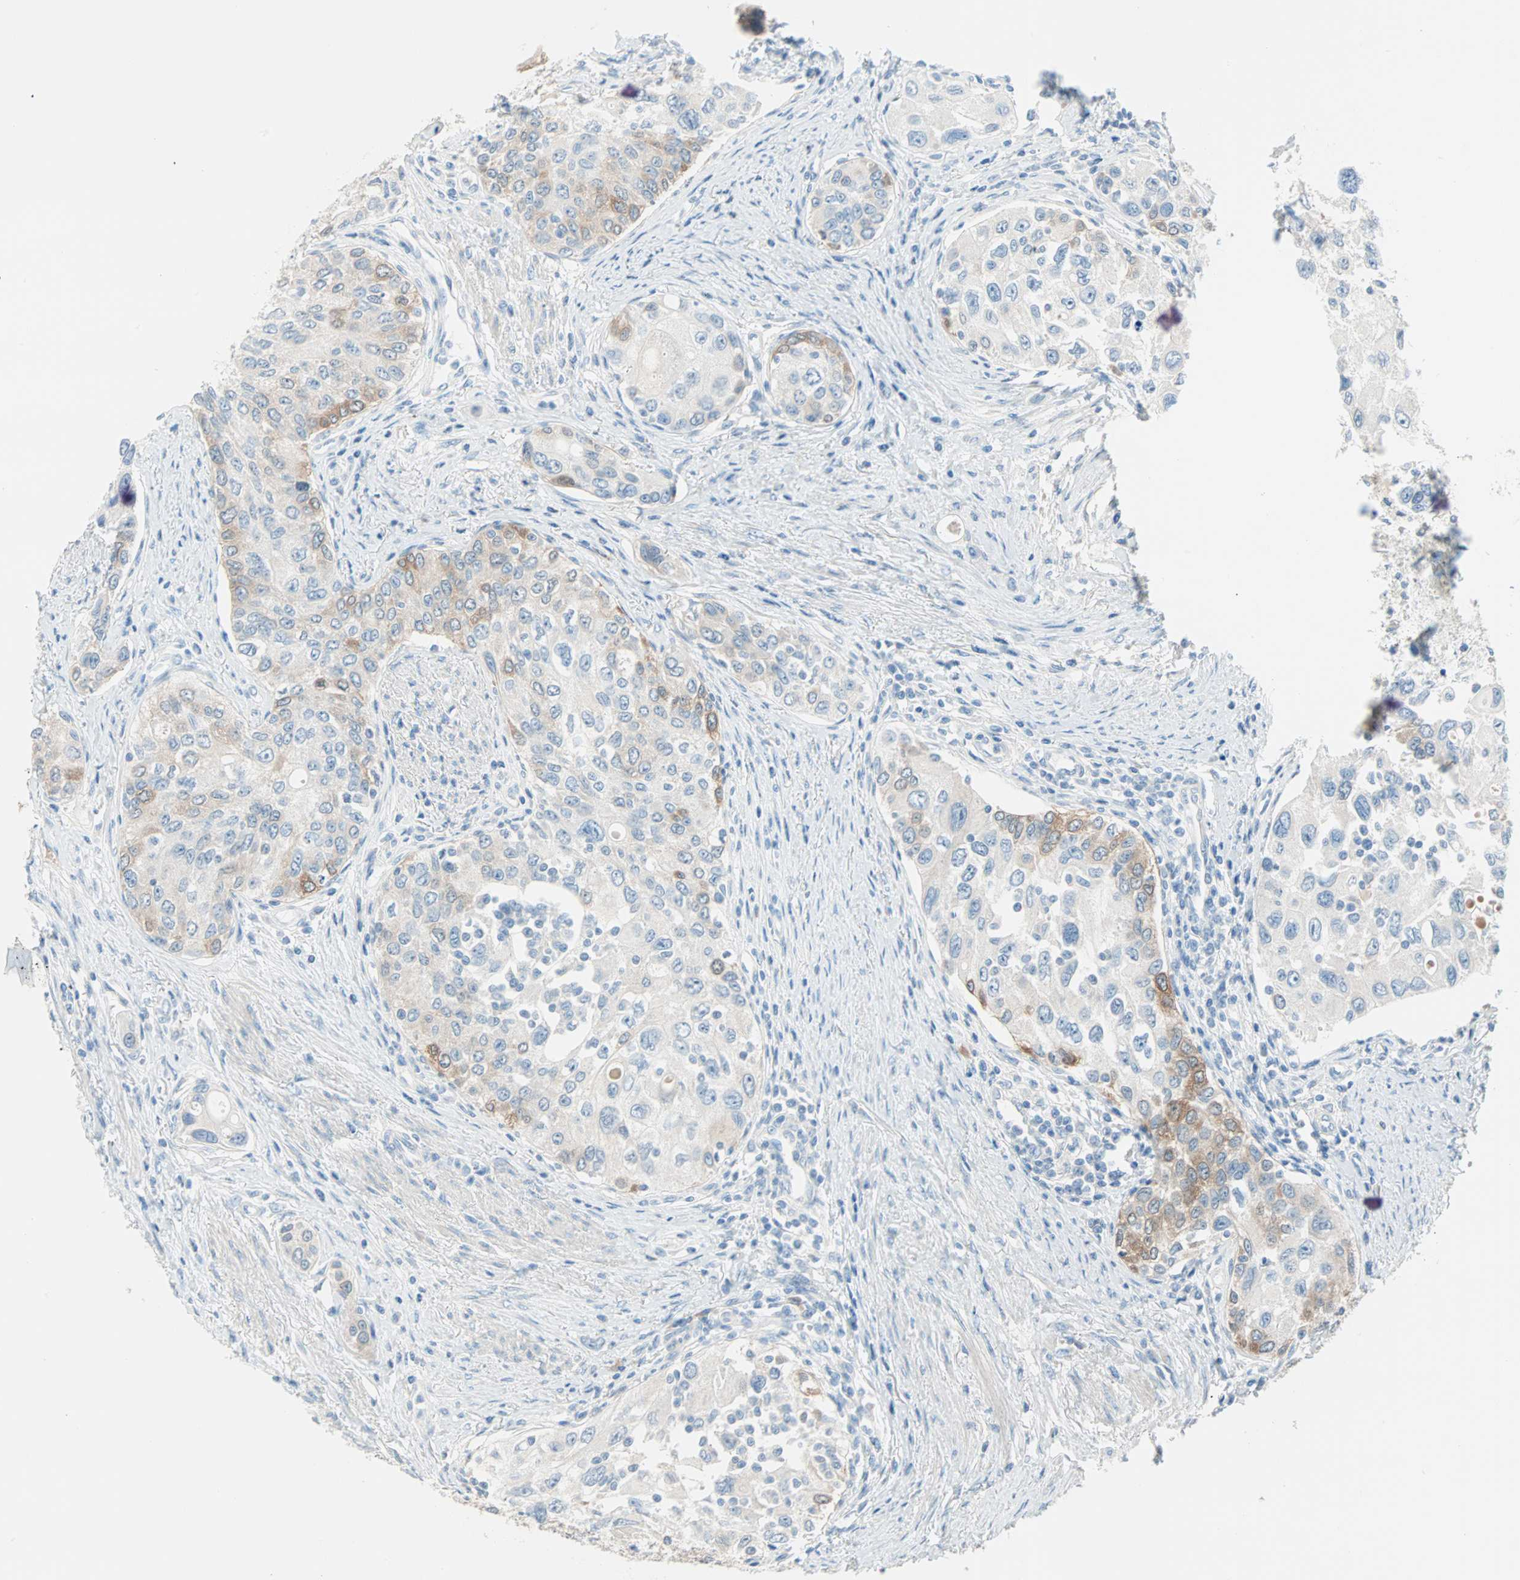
{"staining": {"intensity": "moderate", "quantity": "<25%", "location": "cytoplasmic/membranous"}, "tissue": "urothelial cancer", "cell_type": "Tumor cells", "image_type": "cancer", "snomed": [{"axis": "morphology", "description": "Urothelial carcinoma, High grade"}, {"axis": "topography", "description": "Urinary bladder"}], "caption": "Immunohistochemical staining of human high-grade urothelial carcinoma displays low levels of moderate cytoplasmic/membranous expression in approximately <25% of tumor cells.", "gene": "ATF6", "patient": {"sex": "female", "age": 56}}